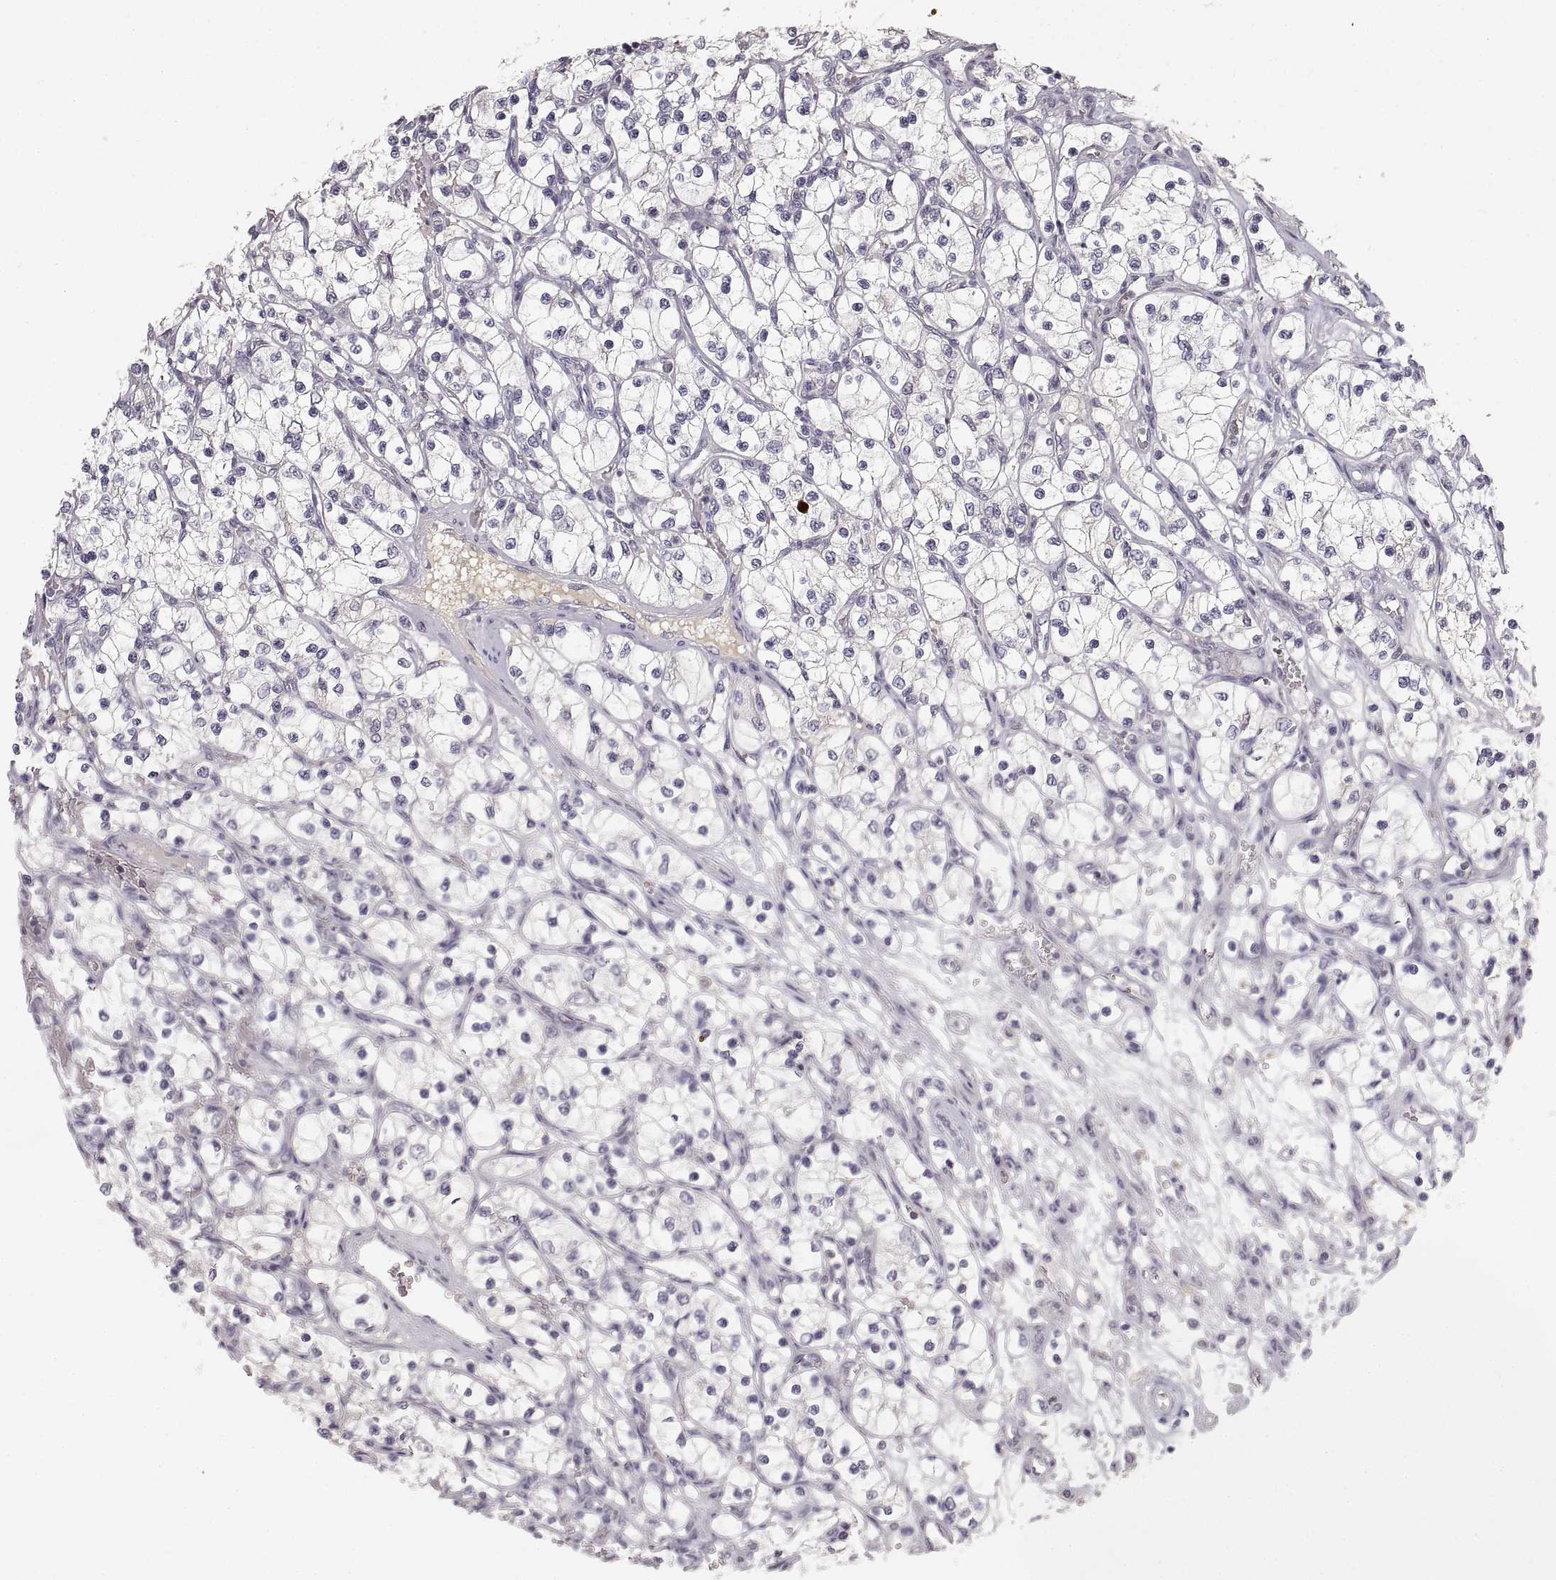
{"staining": {"intensity": "negative", "quantity": "none", "location": "none"}, "tissue": "renal cancer", "cell_type": "Tumor cells", "image_type": "cancer", "snomed": [{"axis": "morphology", "description": "Adenocarcinoma, NOS"}, {"axis": "topography", "description": "Kidney"}], "caption": "Immunohistochemistry (IHC) micrograph of neoplastic tissue: human renal cancer (adenocarcinoma) stained with DAB reveals no significant protein expression in tumor cells.", "gene": "RUNDC3A", "patient": {"sex": "female", "age": 69}}